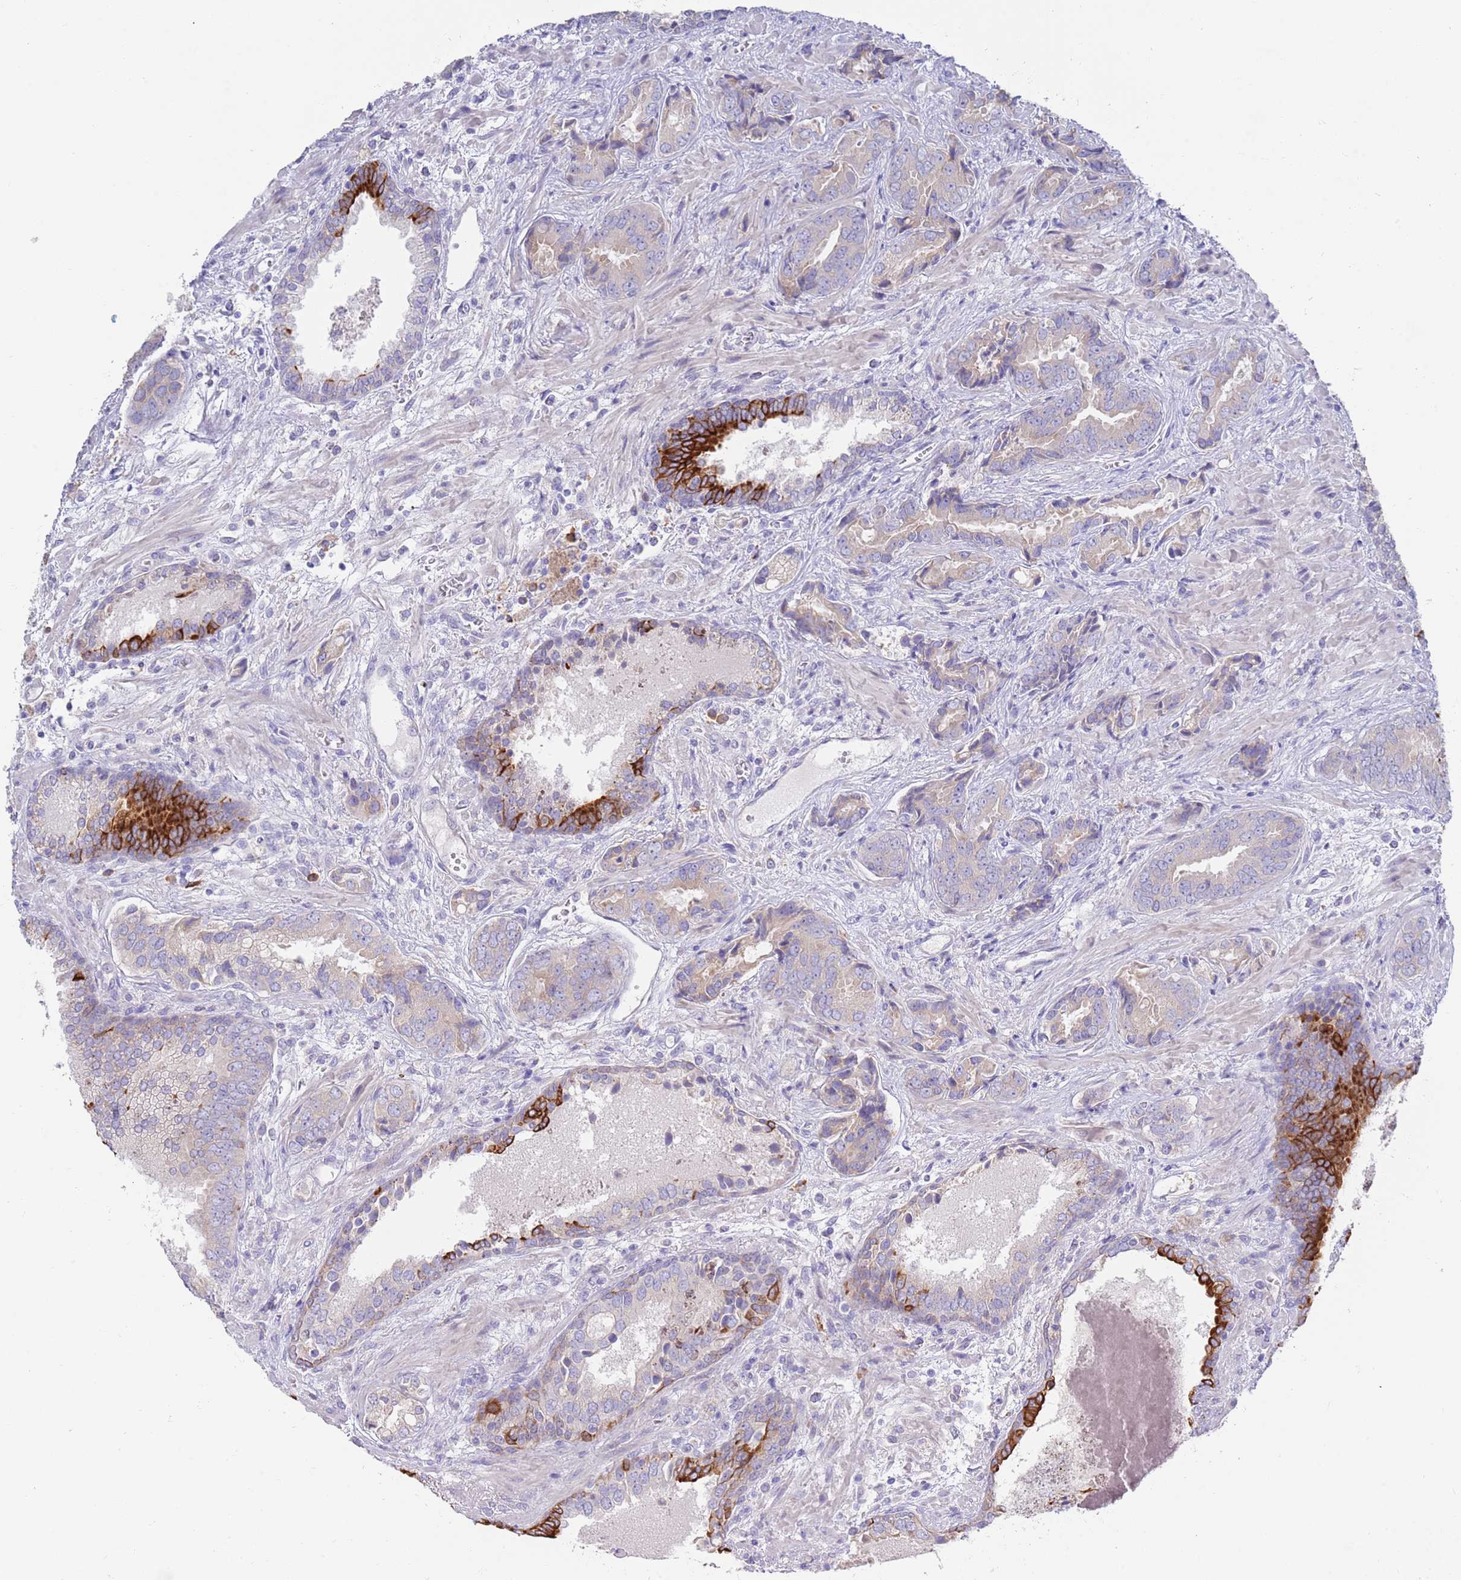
{"staining": {"intensity": "strong", "quantity": "<25%", "location": "cytoplasmic/membranous"}, "tissue": "prostate cancer", "cell_type": "Tumor cells", "image_type": "cancer", "snomed": [{"axis": "morphology", "description": "Adenocarcinoma, High grade"}, {"axis": "topography", "description": "Prostate"}], "caption": "Strong cytoplasmic/membranous staining for a protein is present in approximately <25% of tumor cells of prostate cancer (high-grade adenocarcinoma) using IHC.", "gene": "CCDC149", "patient": {"sex": "male", "age": 71}}